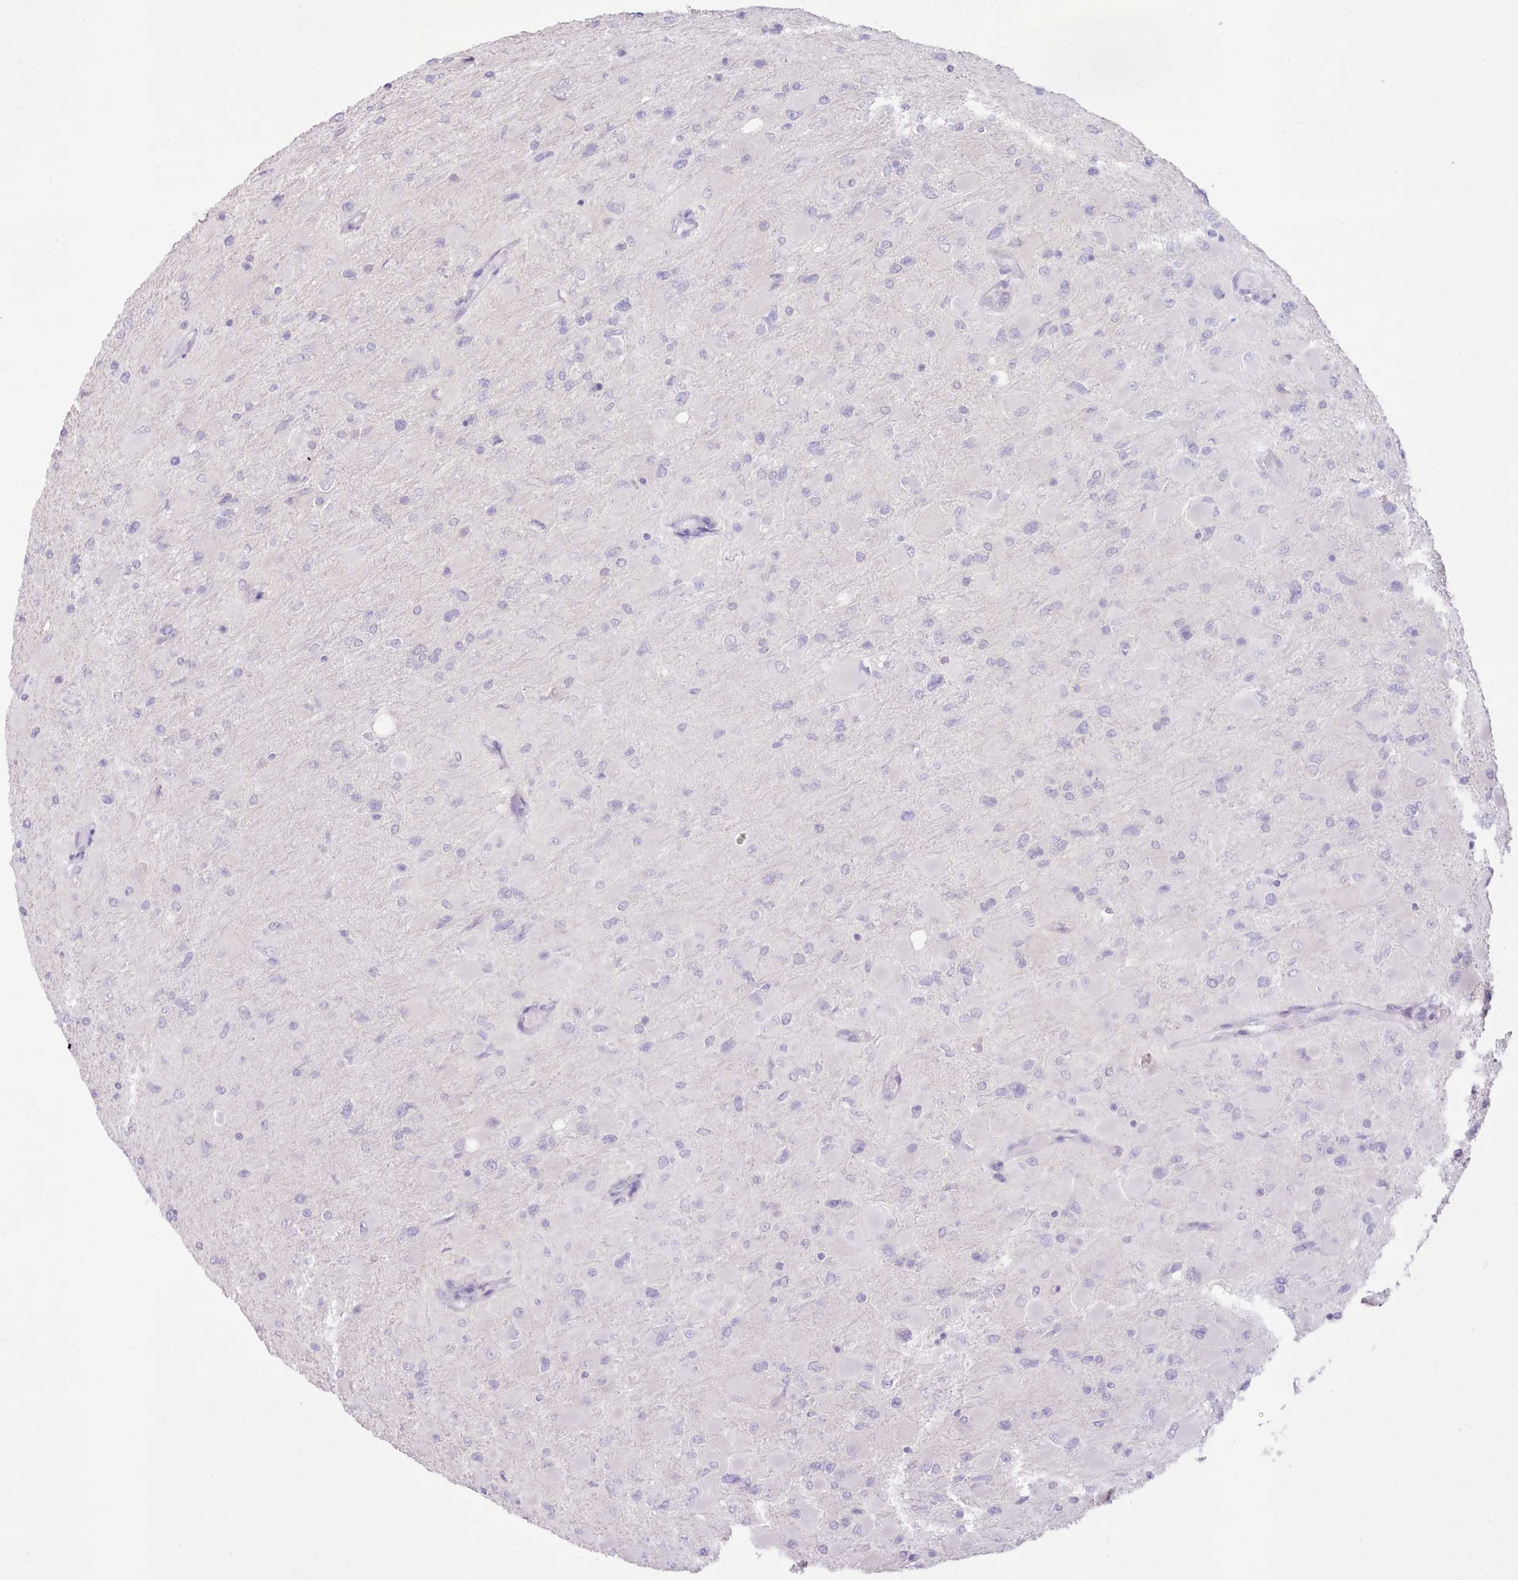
{"staining": {"intensity": "negative", "quantity": "none", "location": "none"}, "tissue": "glioma", "cell_type": "Tumor cells", "image_type": "cancer", "snomed": [{"axis": "morphology", "description": "Glioma, malignant, High grade"}, {"axis": "topography", "description": "Cerebral cortex"}], "caption": "There is no significant positivity in tumor cells of glioma.", "gene": "CCL1", "patient": {"sex": "female", "age": 36}}